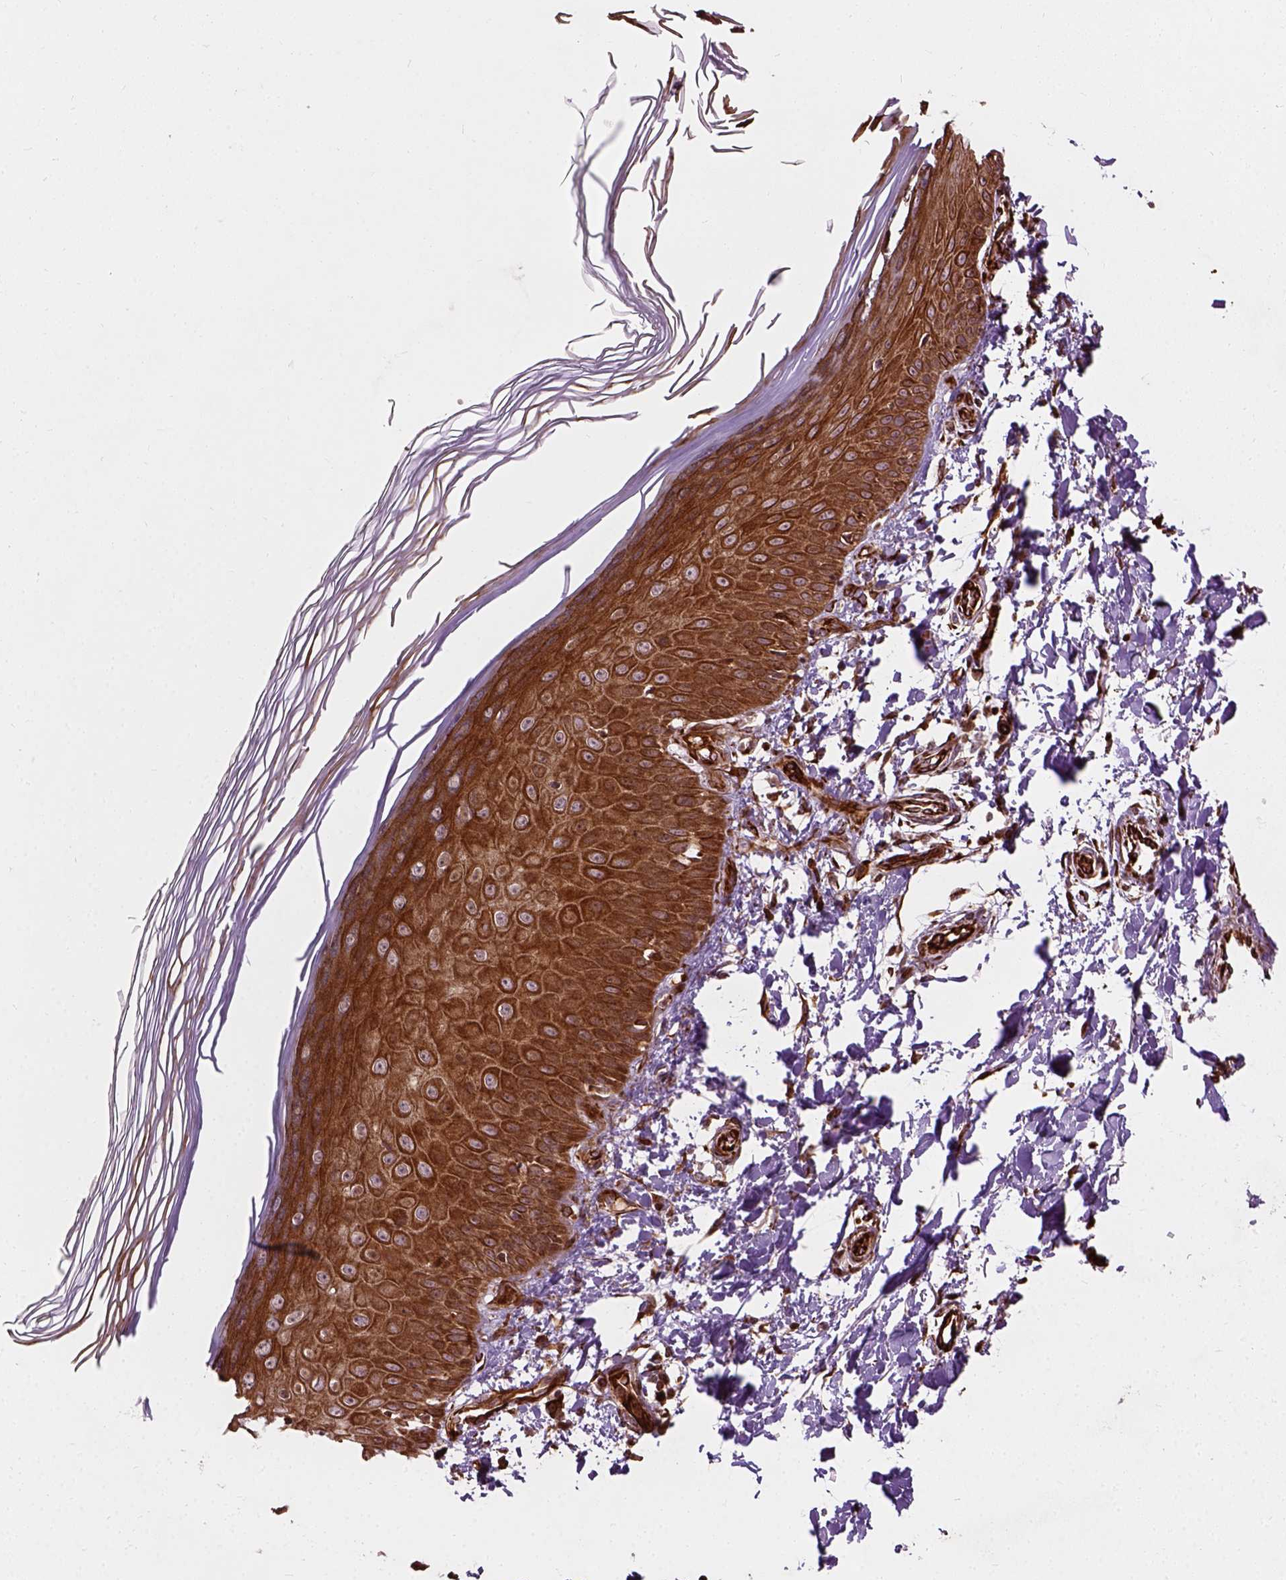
{"staining": {"intensity": "strong", "quantity": "25%-75%", "location": "cytoplasmic/membranous"}, "tissue": "skin", "cell_type": "Fibroblasts", "image_type": "normal", "snomed": [{"axis": "morphology", "description": "Normal tissue, NOS"}, {"axis": "topography", "description": "Skin"}], "caption": "Immunohistochemical staining of unremarkable skin demonstrates high levels of strong cytoplasmic/membranous staining in approximately 25%-75% of fibroblasts.", "gene": "PKP3", "patient": {"sex": "female", "age": 62}}